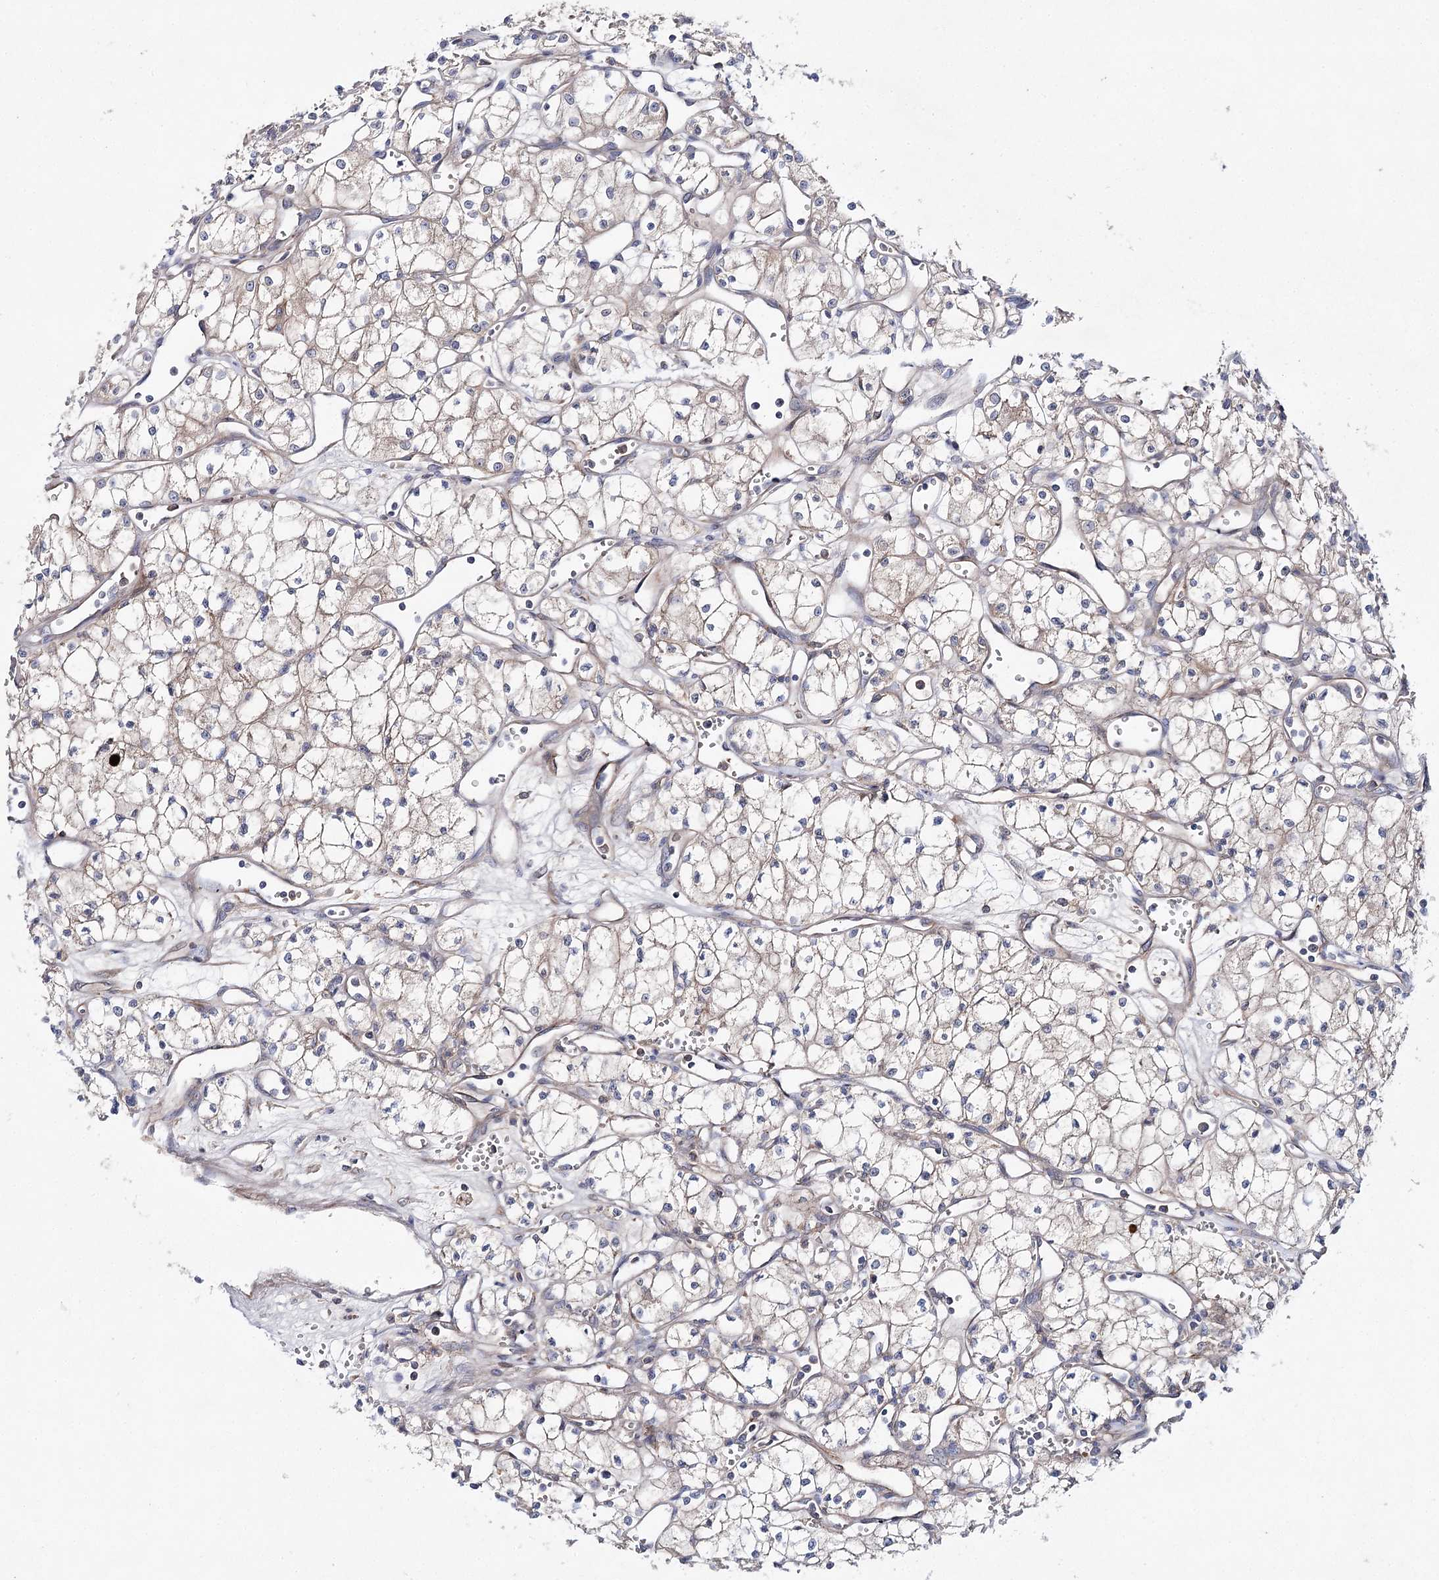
{"staining": {"intensity": "negative", "quantity": "none", "location": "none"}, "tissue": "renal cancer", "cell_type": "Tumor cells", "image_type": "cancer", "snomed": [{"axis": "morphology", "description": "Adenocarcinoma, NOS"}, {"axis": "topography", "description": "Kidney"}], "caption": "High power microscopy image of an immunohistochemistry image of renal adenocarcinoma, revealing no significant expression in tumor cells.", "gene": "LRRC14B", "patient": {"sex": "male", "age": 59}}